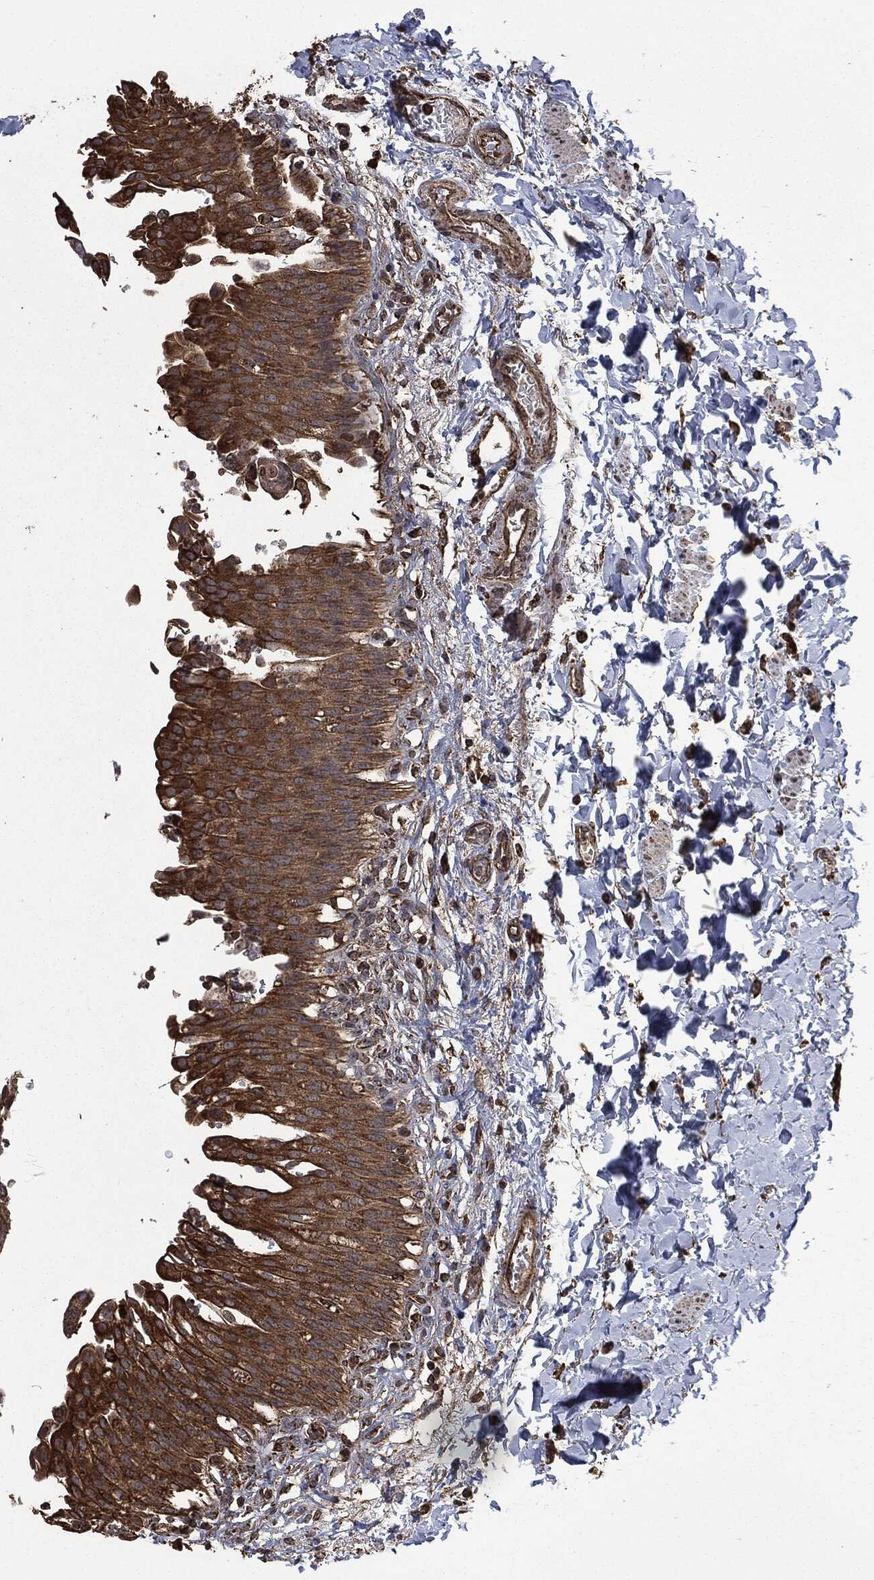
{"staining": {"intensity": "moderate", "quantity": ">75%", "location": "cytoplasmic/membranous"}, "tissue": "urinary bladder", "cell_type": "Urothelial cells", "image_type": "normal", "snomed": [{"axis": "morphology", "description": "Normal tissue, NOS"}, {"axis": "topography", "description": "Urinary bladder"}], "caption": "Immunohistochemical staining of benign human urinary bladder shows medium levels of moderate cytoplasmic/membranous positivity in approximately >75% of urothelial cells. (IHC, brightfield microscopy, high magnification).", "gene": "LIG3", "patient": {"sex": "female", "age": 60}}